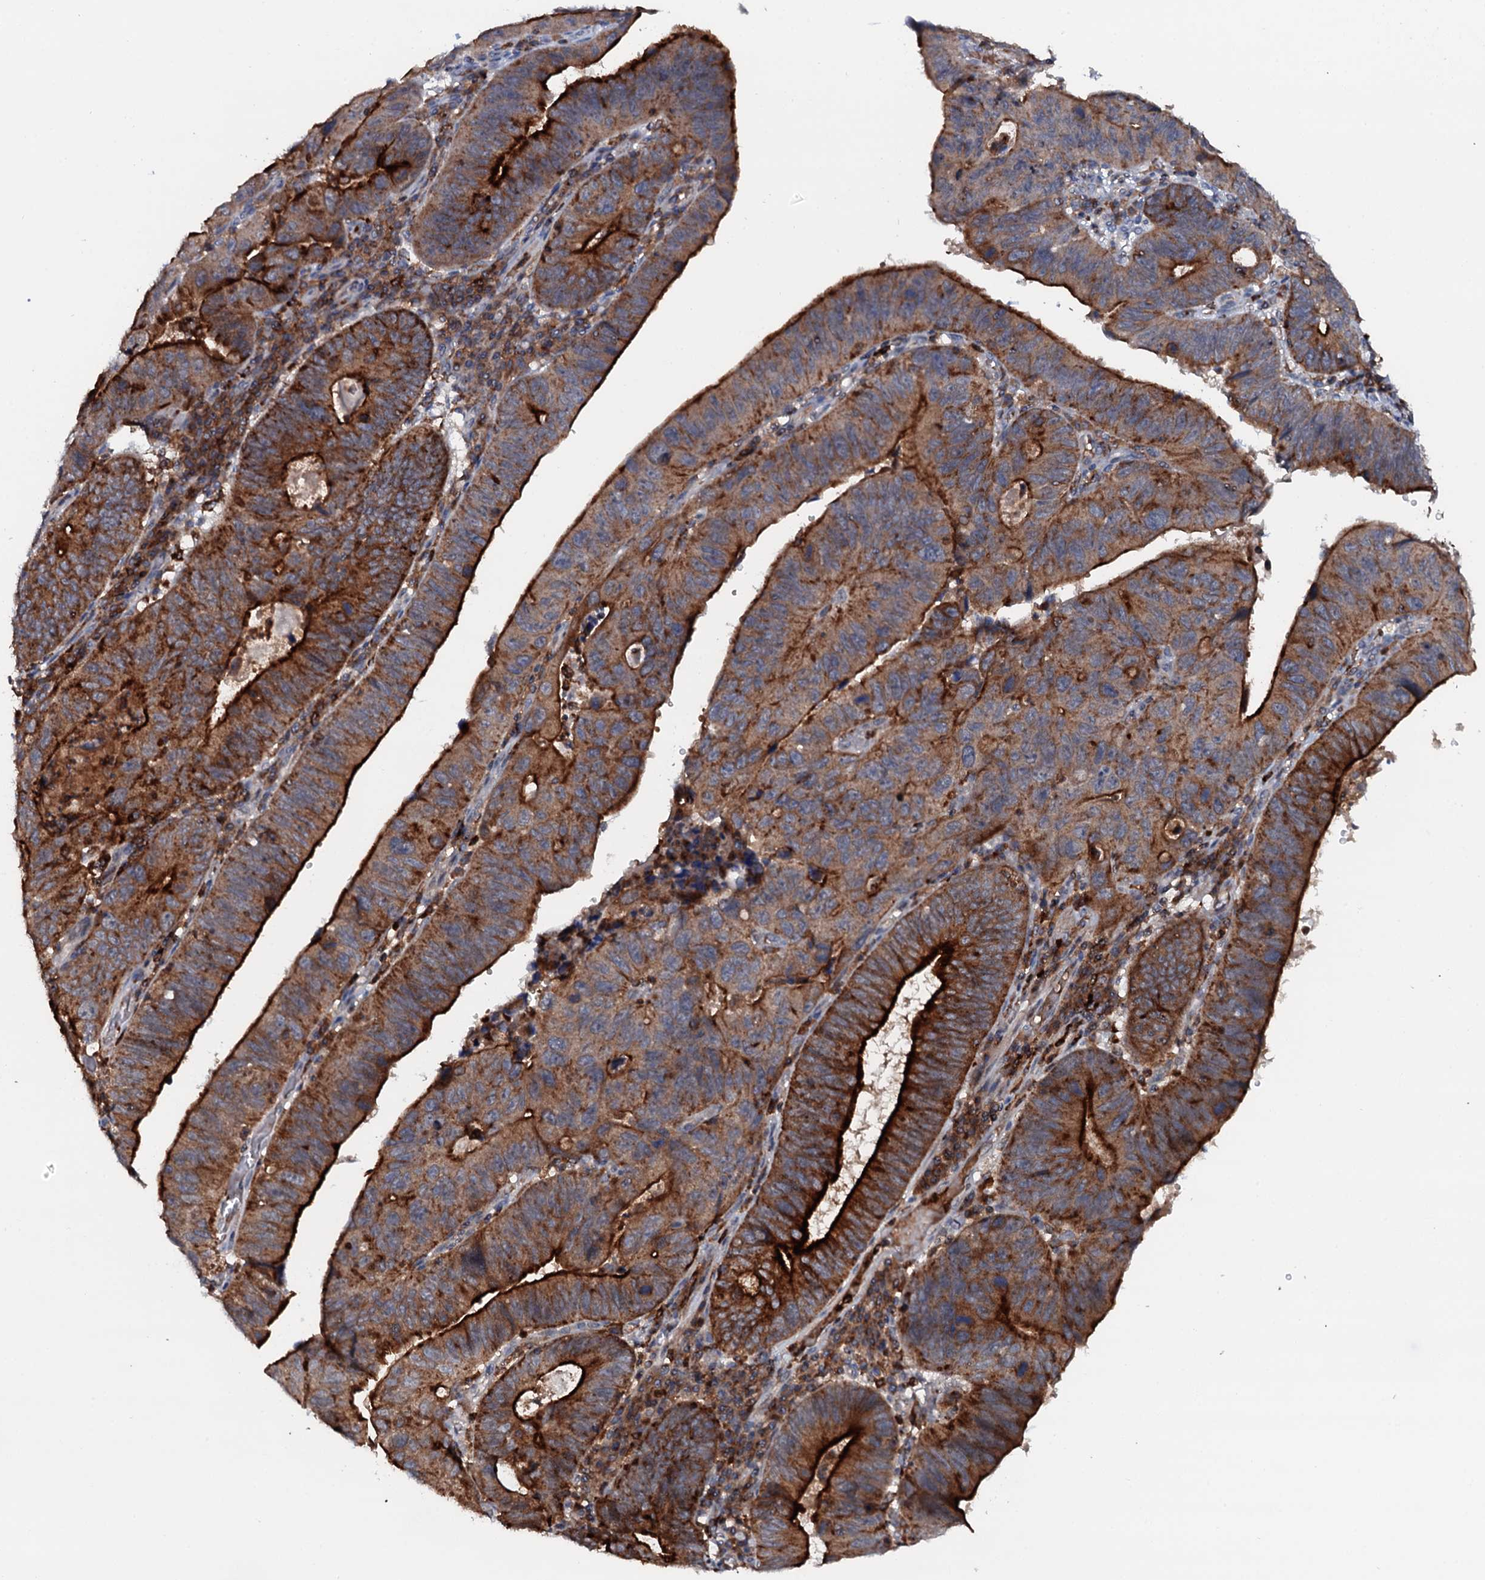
{"staining": {"intensity": "strong", "quantity": "25%-75%", "location": "cytoplasmic/membranous"}, "tissue": "stomach cancer", "cell_type": "Tumor cells", "image_type": "cancer", "snomed": [{"axis": "morphology", "description": "Adenocarcinoma, NOS"}, {"axis": "topography", "description": "Stomach"}], "caption": "There is high levels of strong cytoplasmic/membranous expression in tumor cells of adenocarcinoma (stomach), as demonstrated by immunohistochemical staining (brown color).", "gene": "VAMP8", "patient": {"sex": "male", "age": 59}}